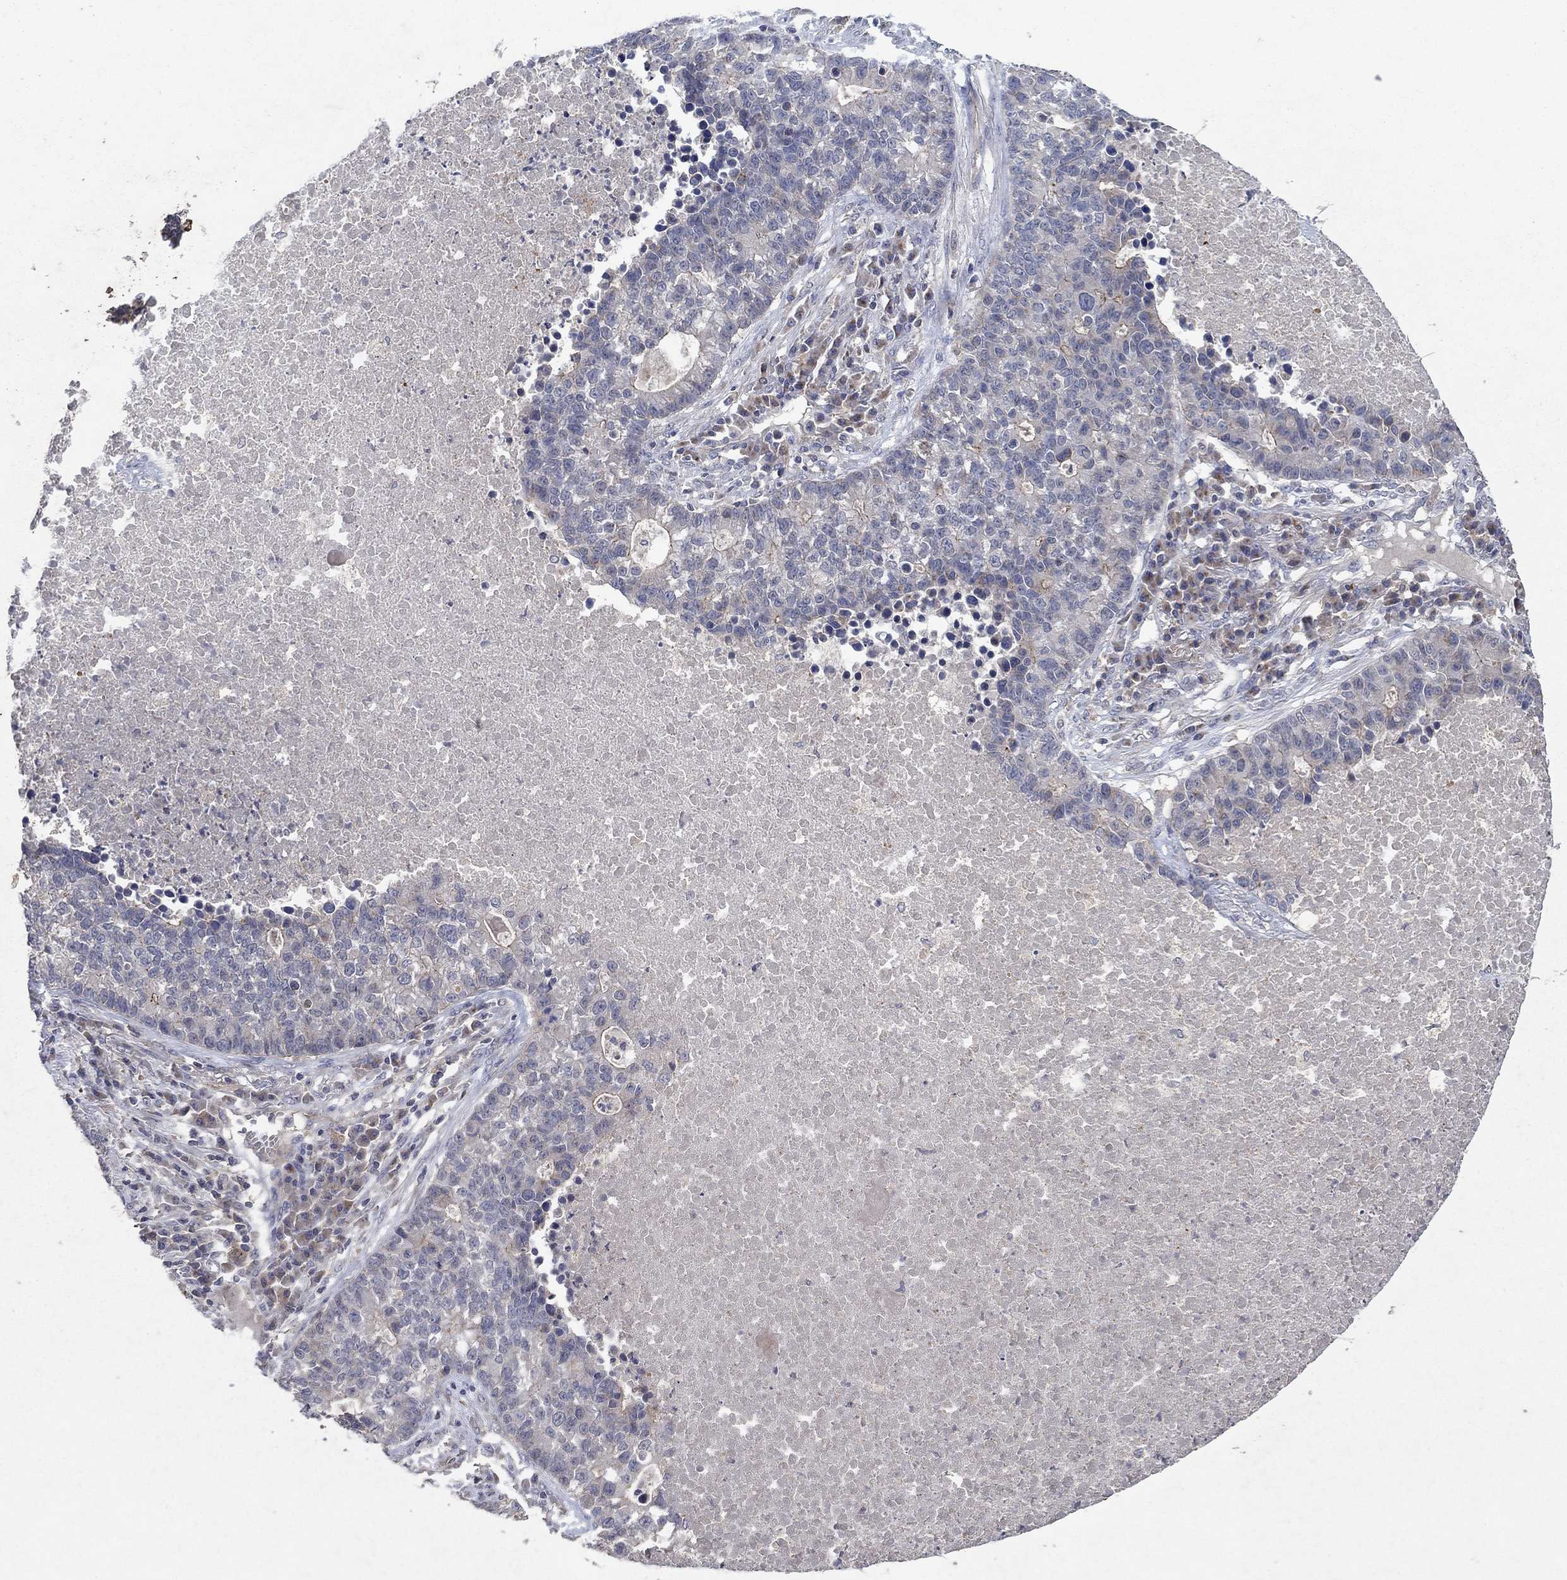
{"staining": {"intensity": "moderate", "quantity": "<25%", "location": "cytoplasmic/membranous"}, "tissue": "lung cancer", "cell_type": "Tumor cells", "image_type": "cancer", "snomed": [{"axis": "morphology", "description": "Adenocarcinoma, NOS"}, {"axis": "topography", "description": "Lung"}], "caption": "An image showing moderate cytoplasmic/membranous expression in about <25% of tumor cells in adenocarcinoma (lung), as visualized by brown immunohistochemical staining.", "gene": "FRG1", "patient": {"sex": "male", "age": 57}}